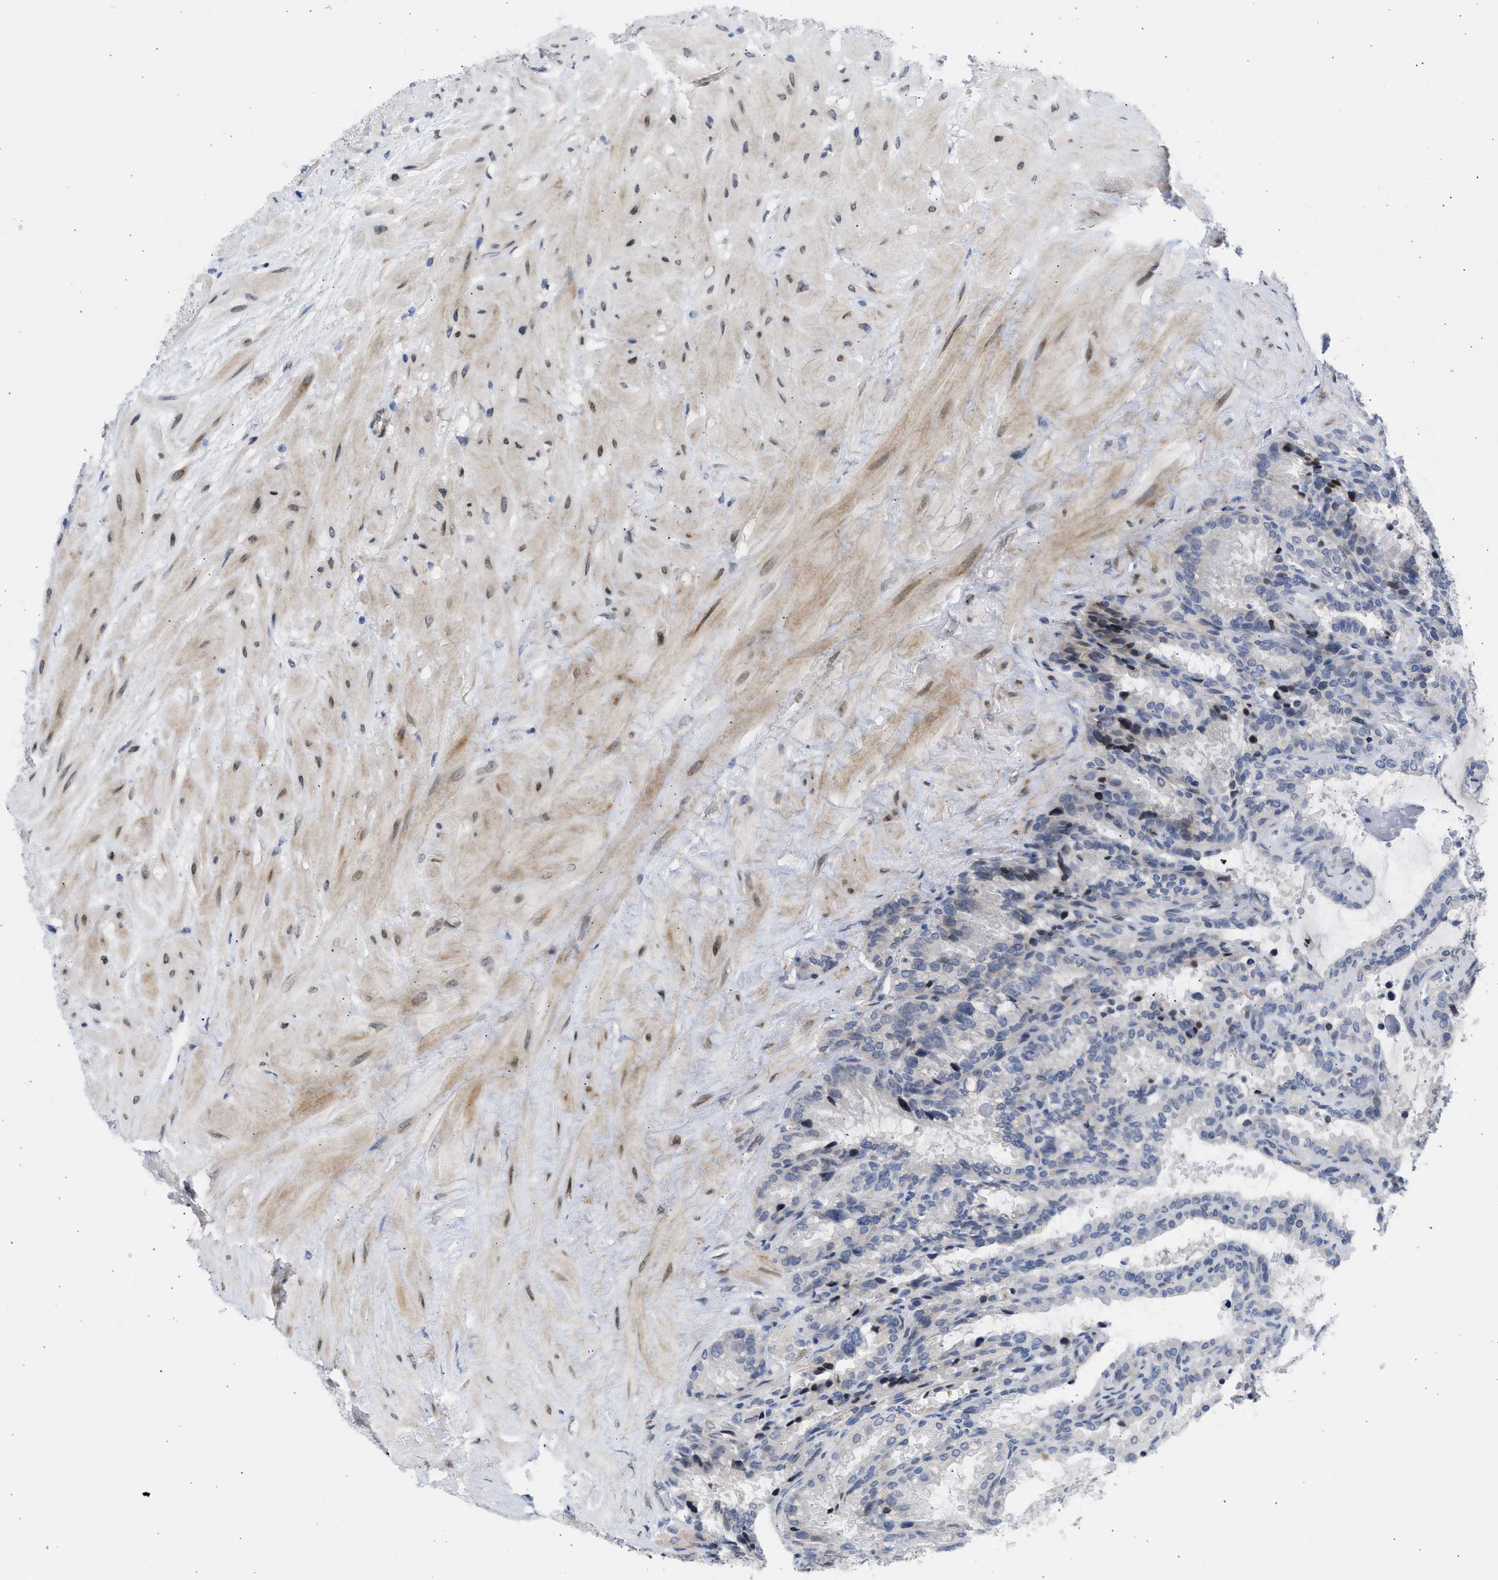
{"staining": {"intensity": "negative", "quantity": "none", "location": "none"}, "tissue": "seminal vesicle", "cell_type": "Glandular cells", "image_type": "normal", "snomed": [{"axis": "morphology", "description": "Normal tissue, NOS"}, {"axis": "topography", "description": "Seminal veicle"}], "caption": "Image shows no protein positivity in glandular cells of normal seminal vesicle.", "gene": "NUP35", "patient": {"sex": "male", "age": 46}}